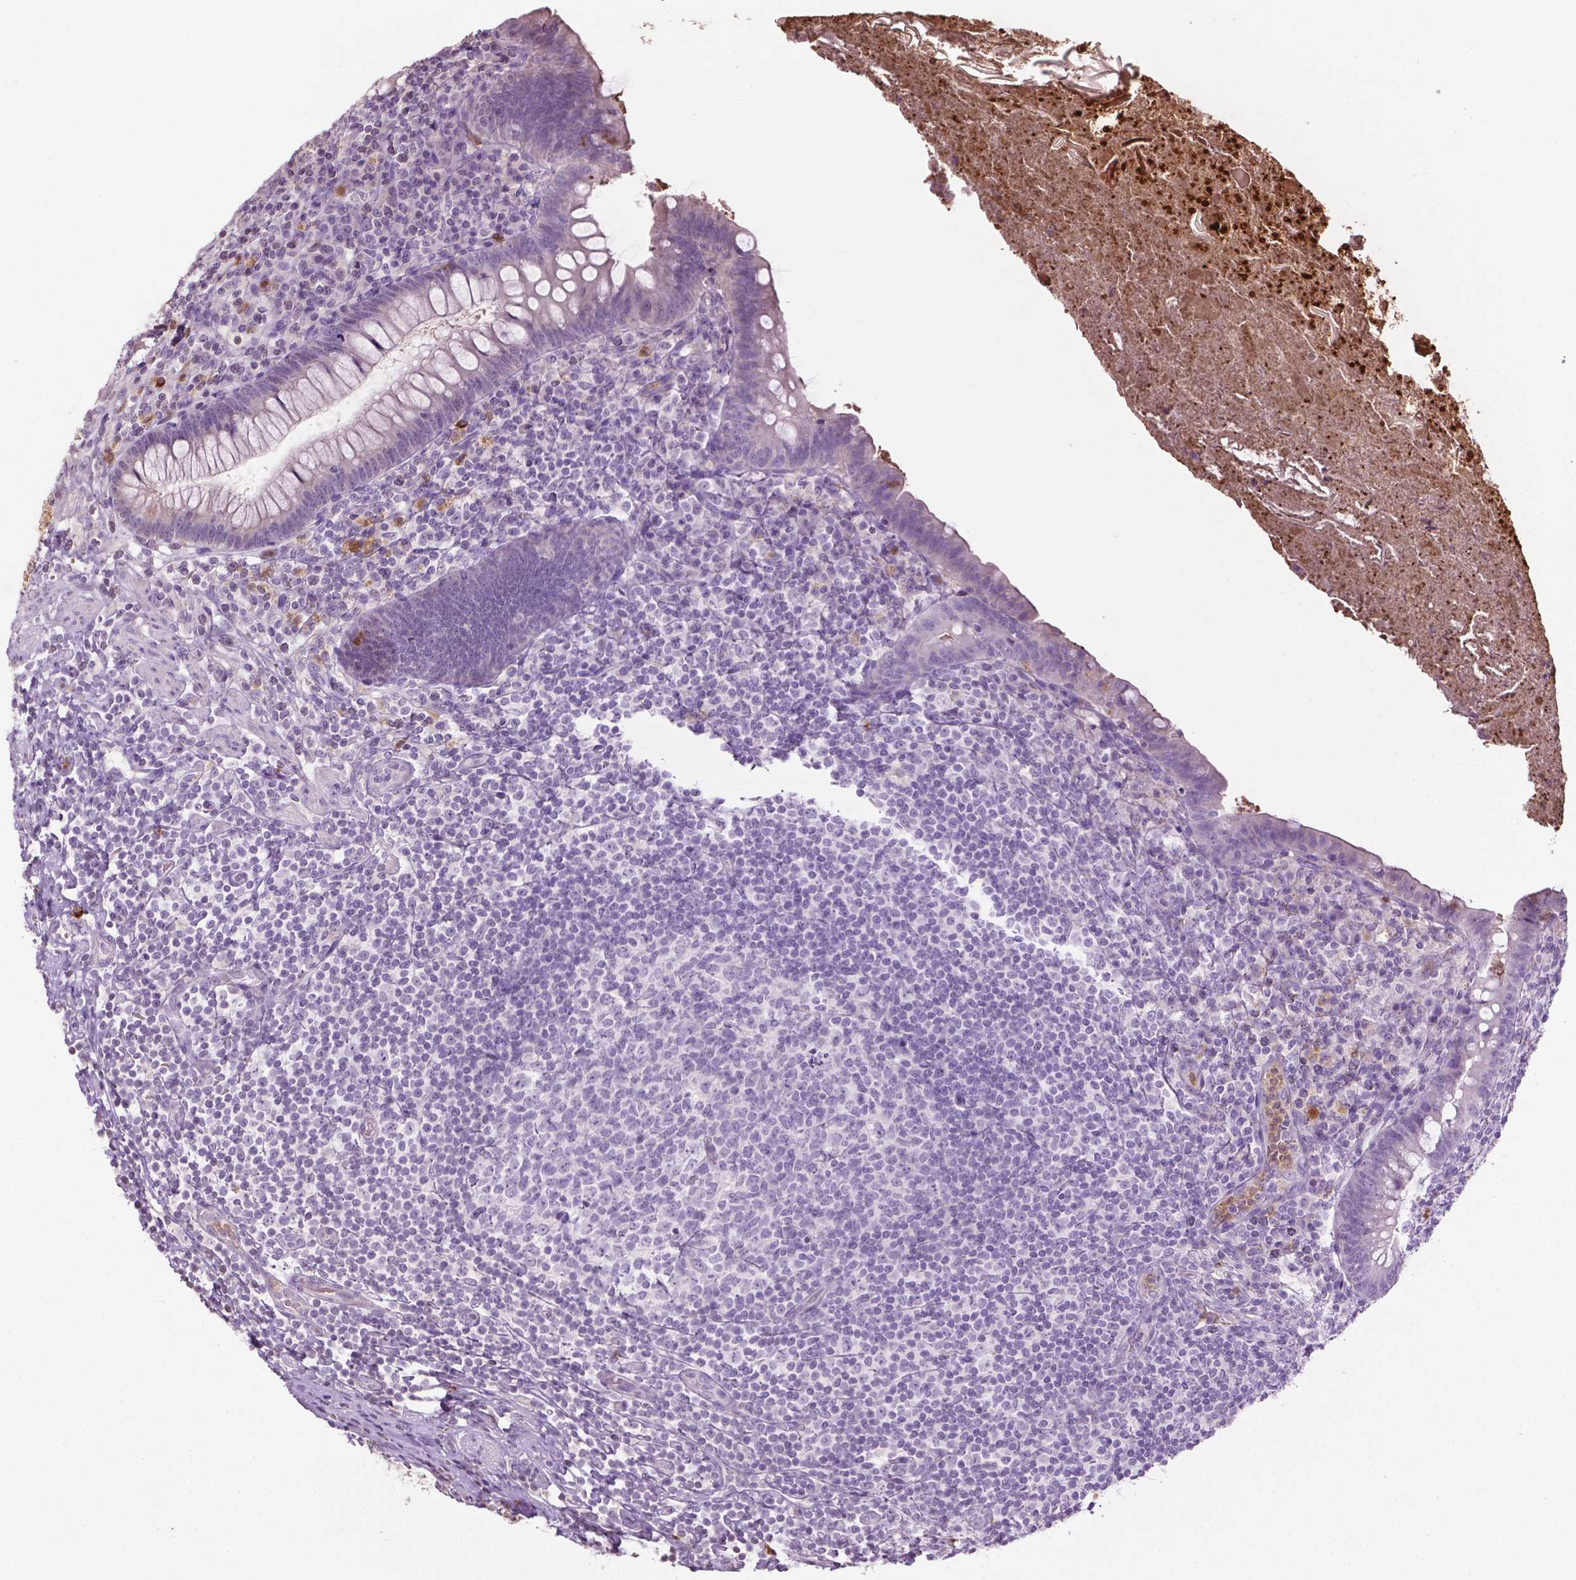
{"staining": {"intensity": "negative", "quantity": "none", "location": "none"}, "tissue": "appendix", "cell_type": "Glandular cells", "image_type": "normal", "snomed": [{"axis": "morphology", "description": "Normal tissue, NOS"}, {"axis": "topography", "description": "Appendix"}], "caption": "Histopathology image shows no protein positivity in glandular cells of normal appendix. (DAB IHC visualized using brightfield microscopy, high magnification).", "gene": "NTNG2", "patient": {"sex": "male", "age": 47}}